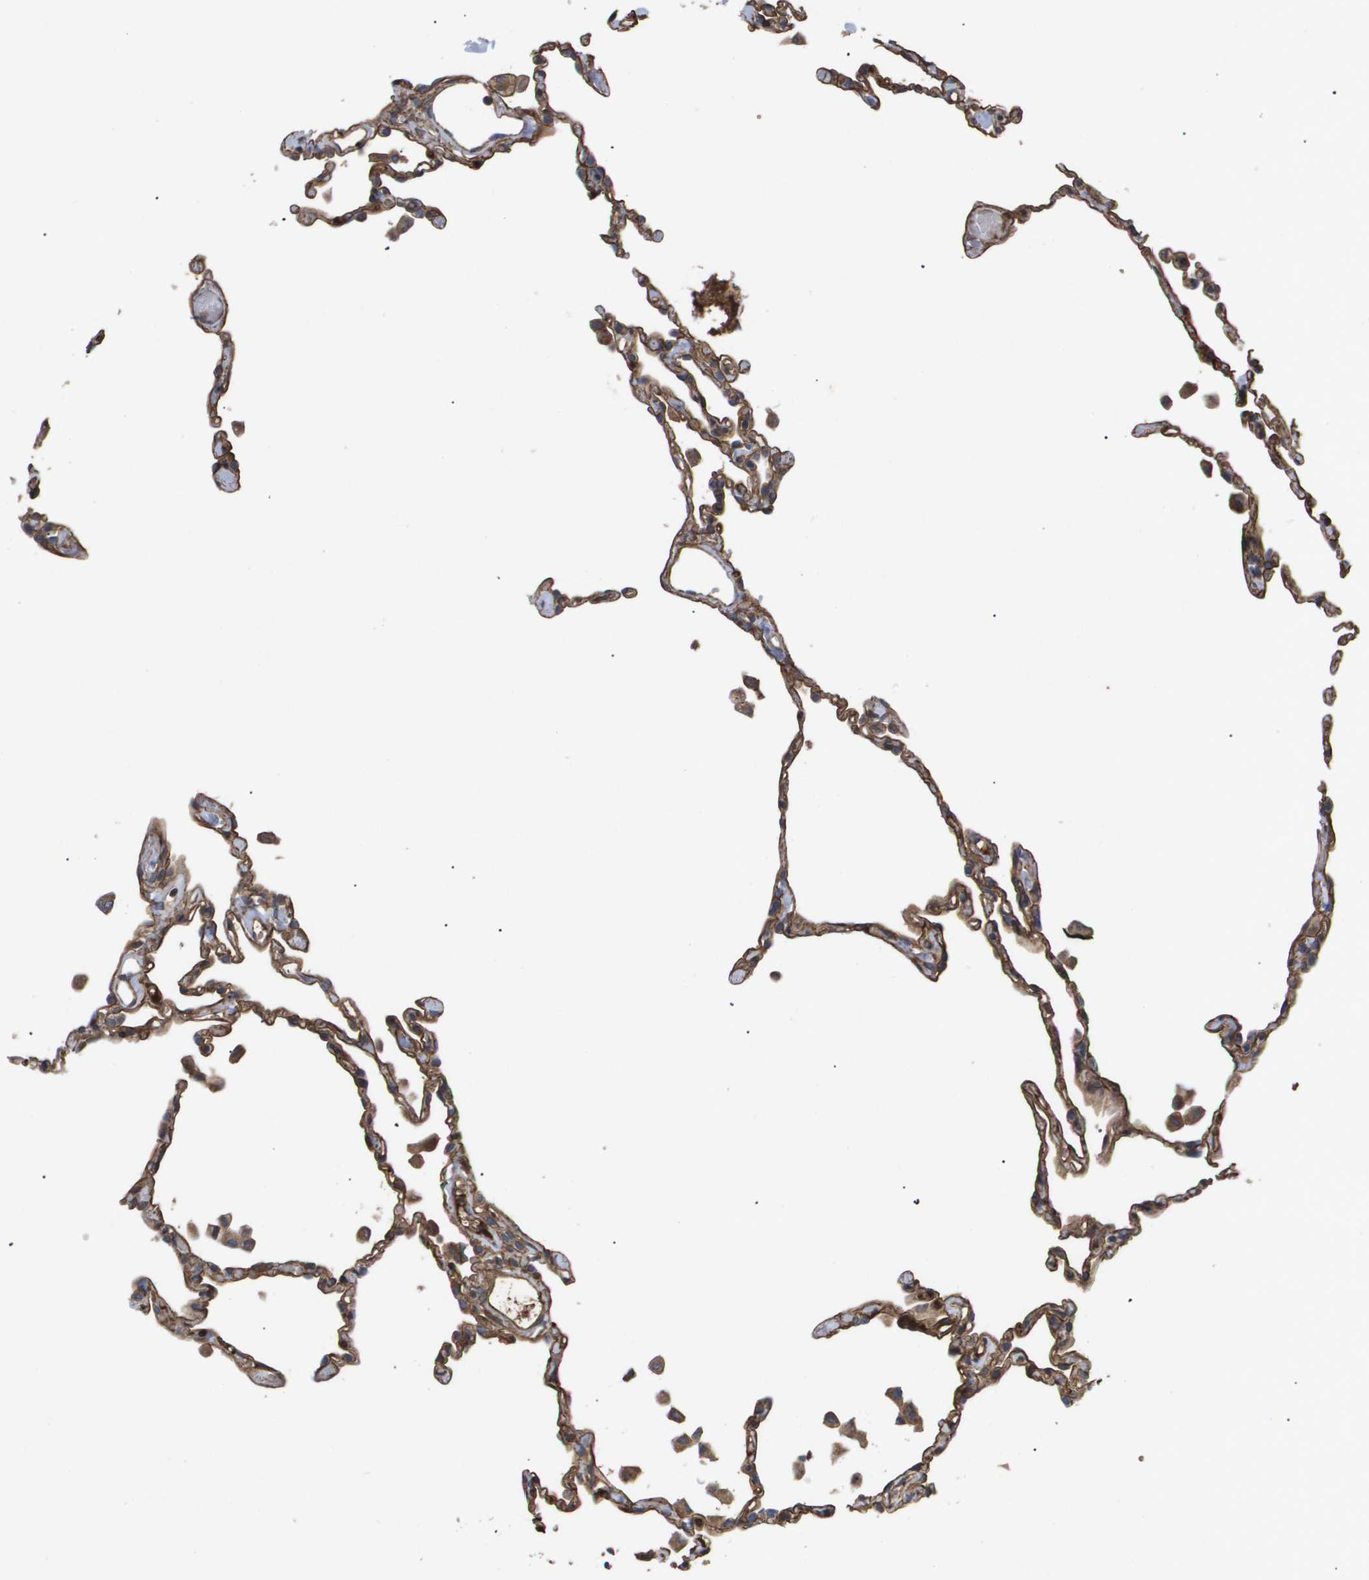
{"staining": {"intensity": "moderate", "quantity": ">75%", "location": "cytoplasmic/membranous"}, "tissue": "lung", "cell_type": "Alveolar cells", "image_type": "normal", "snomed": [{"axis": "morphology", "description": "Normal tissue, NOS"}, {"axis": "topography", "description": "Lung"}], "caption": "Immunohistochemistry staining of benign lung, which reveals medium levels of moderate cytoplasmic/membranous staining in approximately >75% of alveolar cells indicating moderate cytoplasmic/membranous protein positivity. The staining was performed using DAB (3,3'-diaminobenzidine) (brown) for protein detection and nuclei were counterstained in hematoxylin (blue).", "gene": "TNS1", "patient": {"sex": "female", "age": 49}}